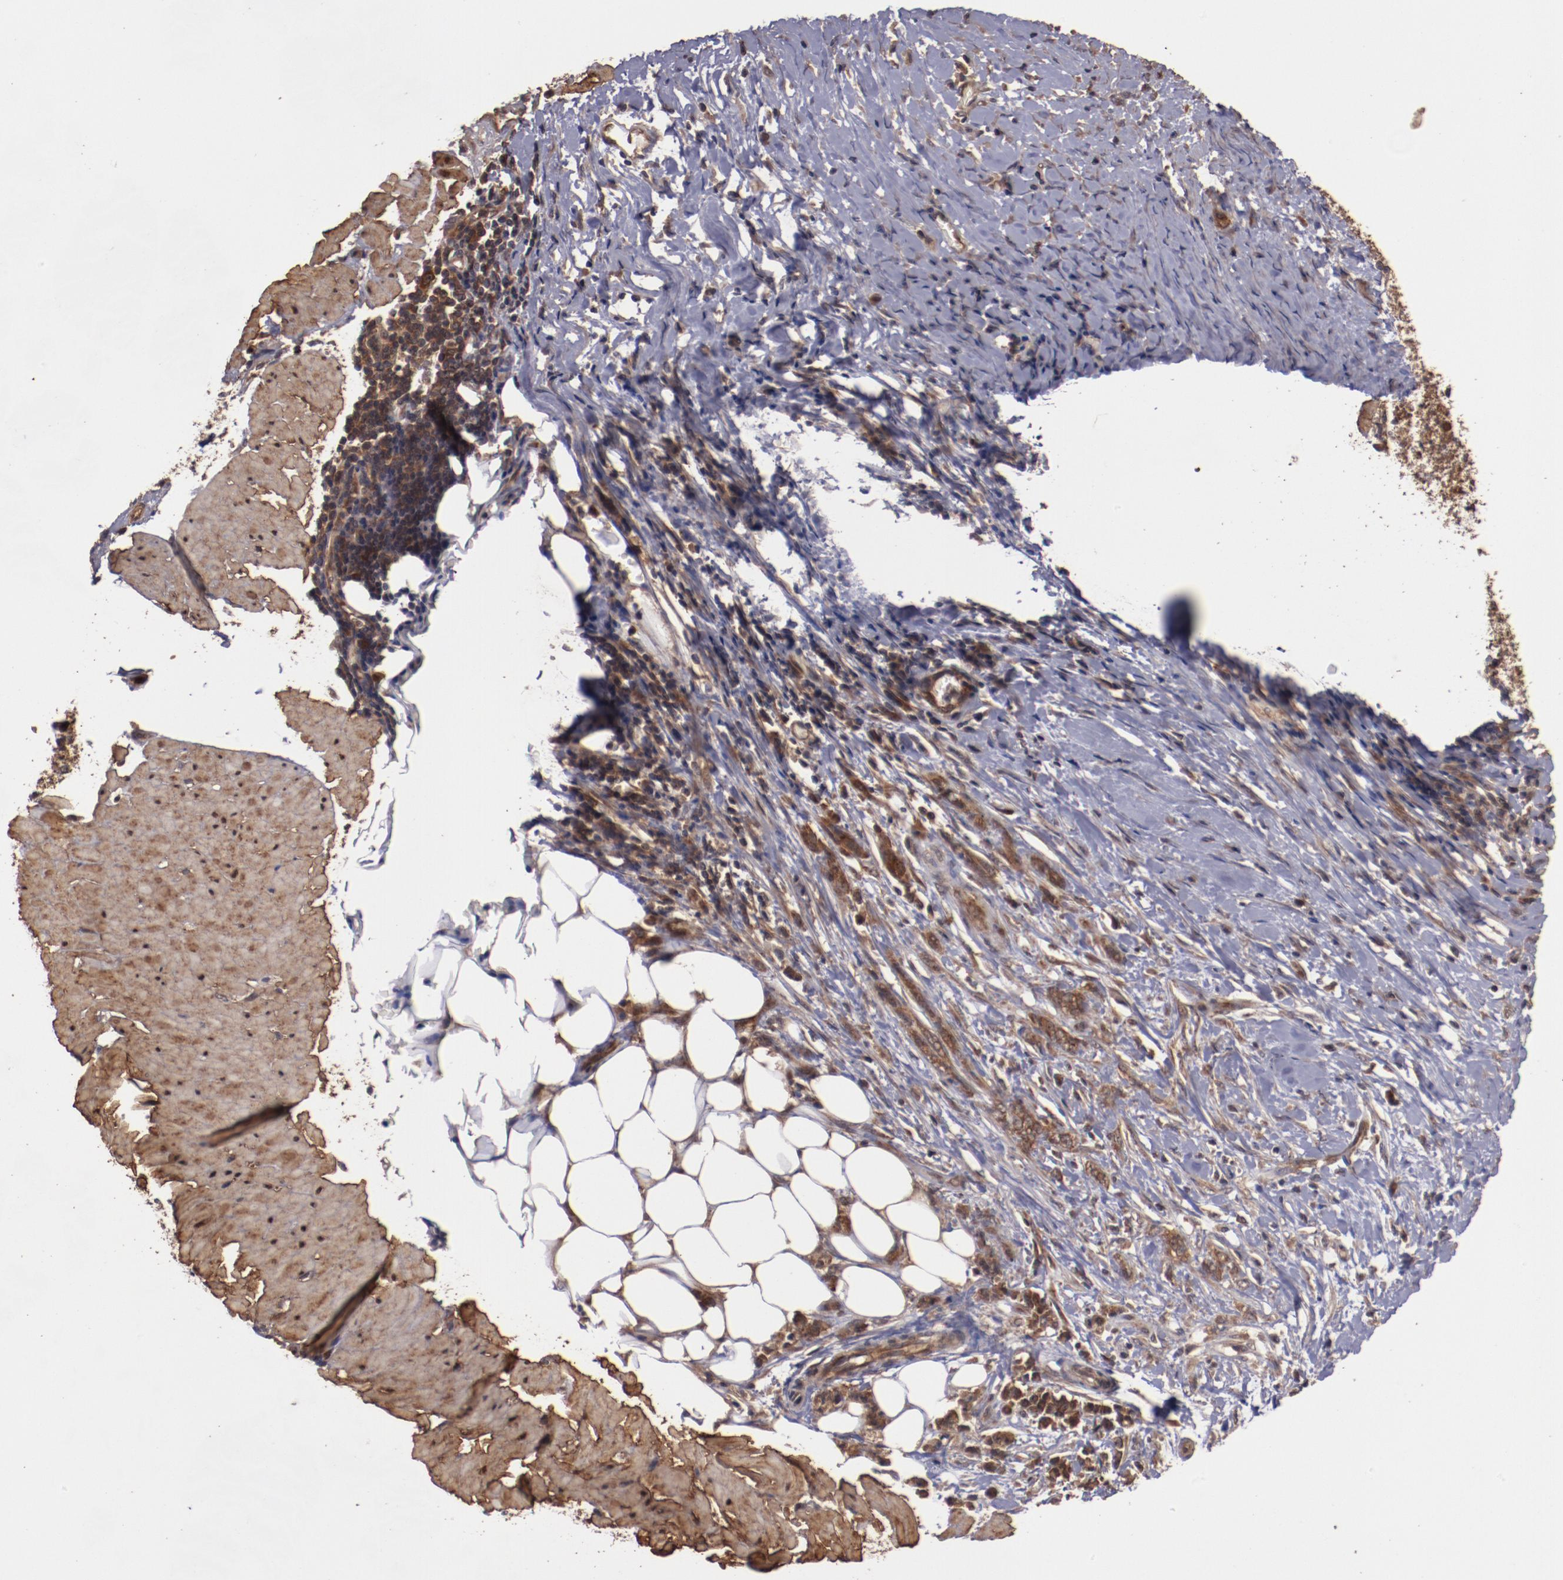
{"staining": {"intensity": "strong", "quantity": ">75%", "location": "cytoplasmic/membranous"}, "tissue": "stomach cancer", "cell_type": "Tumor cells", "image_type": "cancer", "snomed": [{"axis": "morphology", "description": "Adenocarcinoma, NOS"}, {"axis": "topography", "description": "Stomach, lower"}], "caption": "Immunohistochemical staining of human stomach cancer (adenocarcinoma) exhibits strong cytoplasmic/membranous protein positivity in approximately >75% of tumor cells.", "gene": "TXNDC16", "patient": {"sex": "male", "age": 88}}